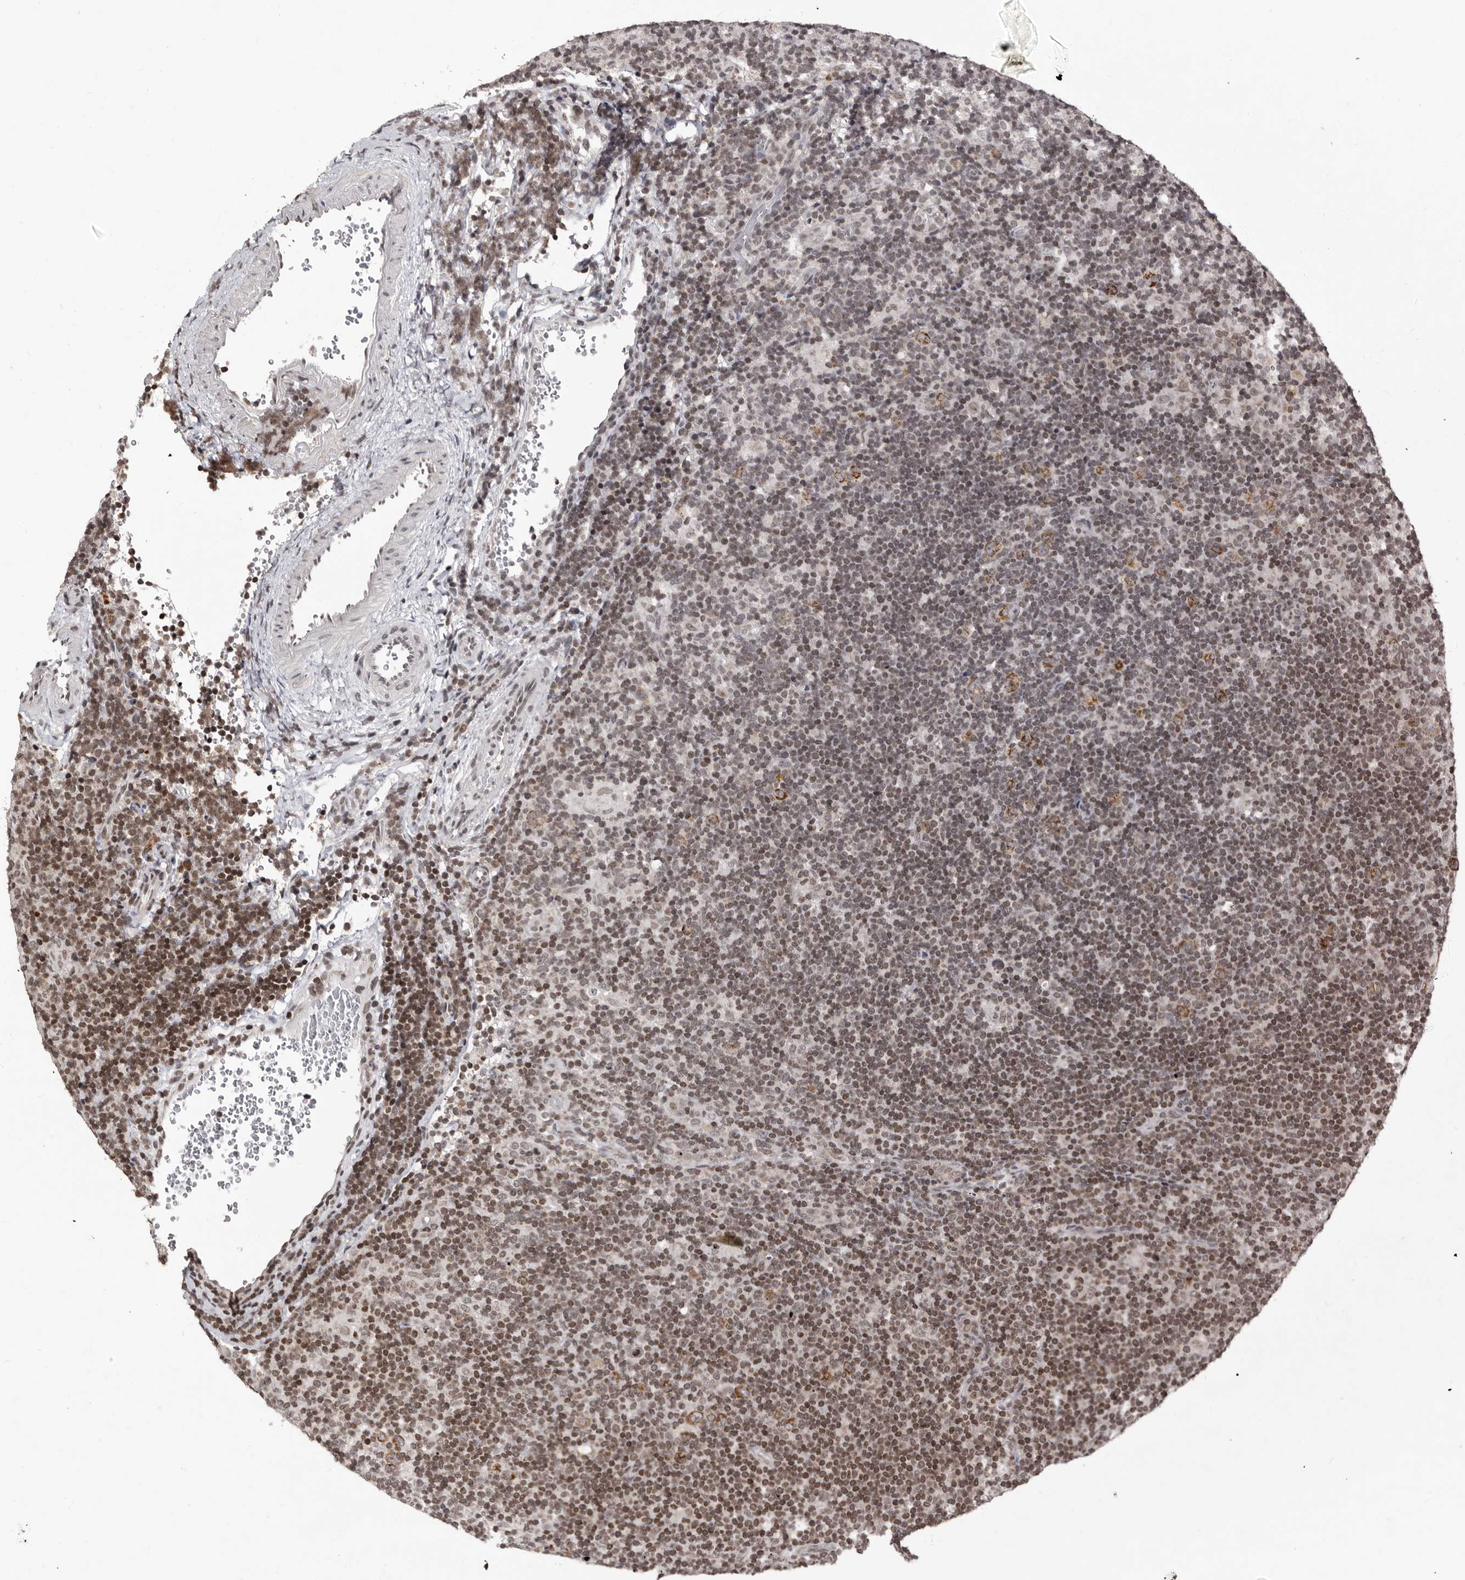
{"staining": {"intensity": "moderate", "quantity": ">75%", "location": "cytoplasmic/membranous"}, "tissue": "lymphoma", "cell_type": "Tumor cells", "image_type": "cancer", "snomed": [{"axis": "morphology", "description": "Hodgkin's disease, NOS"}, {"axis": "topography", "description": "Lymph node"}], "caption": "Moderate cytoplasmic/membranous staining for a protein is appreciated in approximately >75% of tumor cells of Hodgkin's disease using IHC.", "gene": "THUMPD1", "patient": {"sex": "female", "age": 57}}